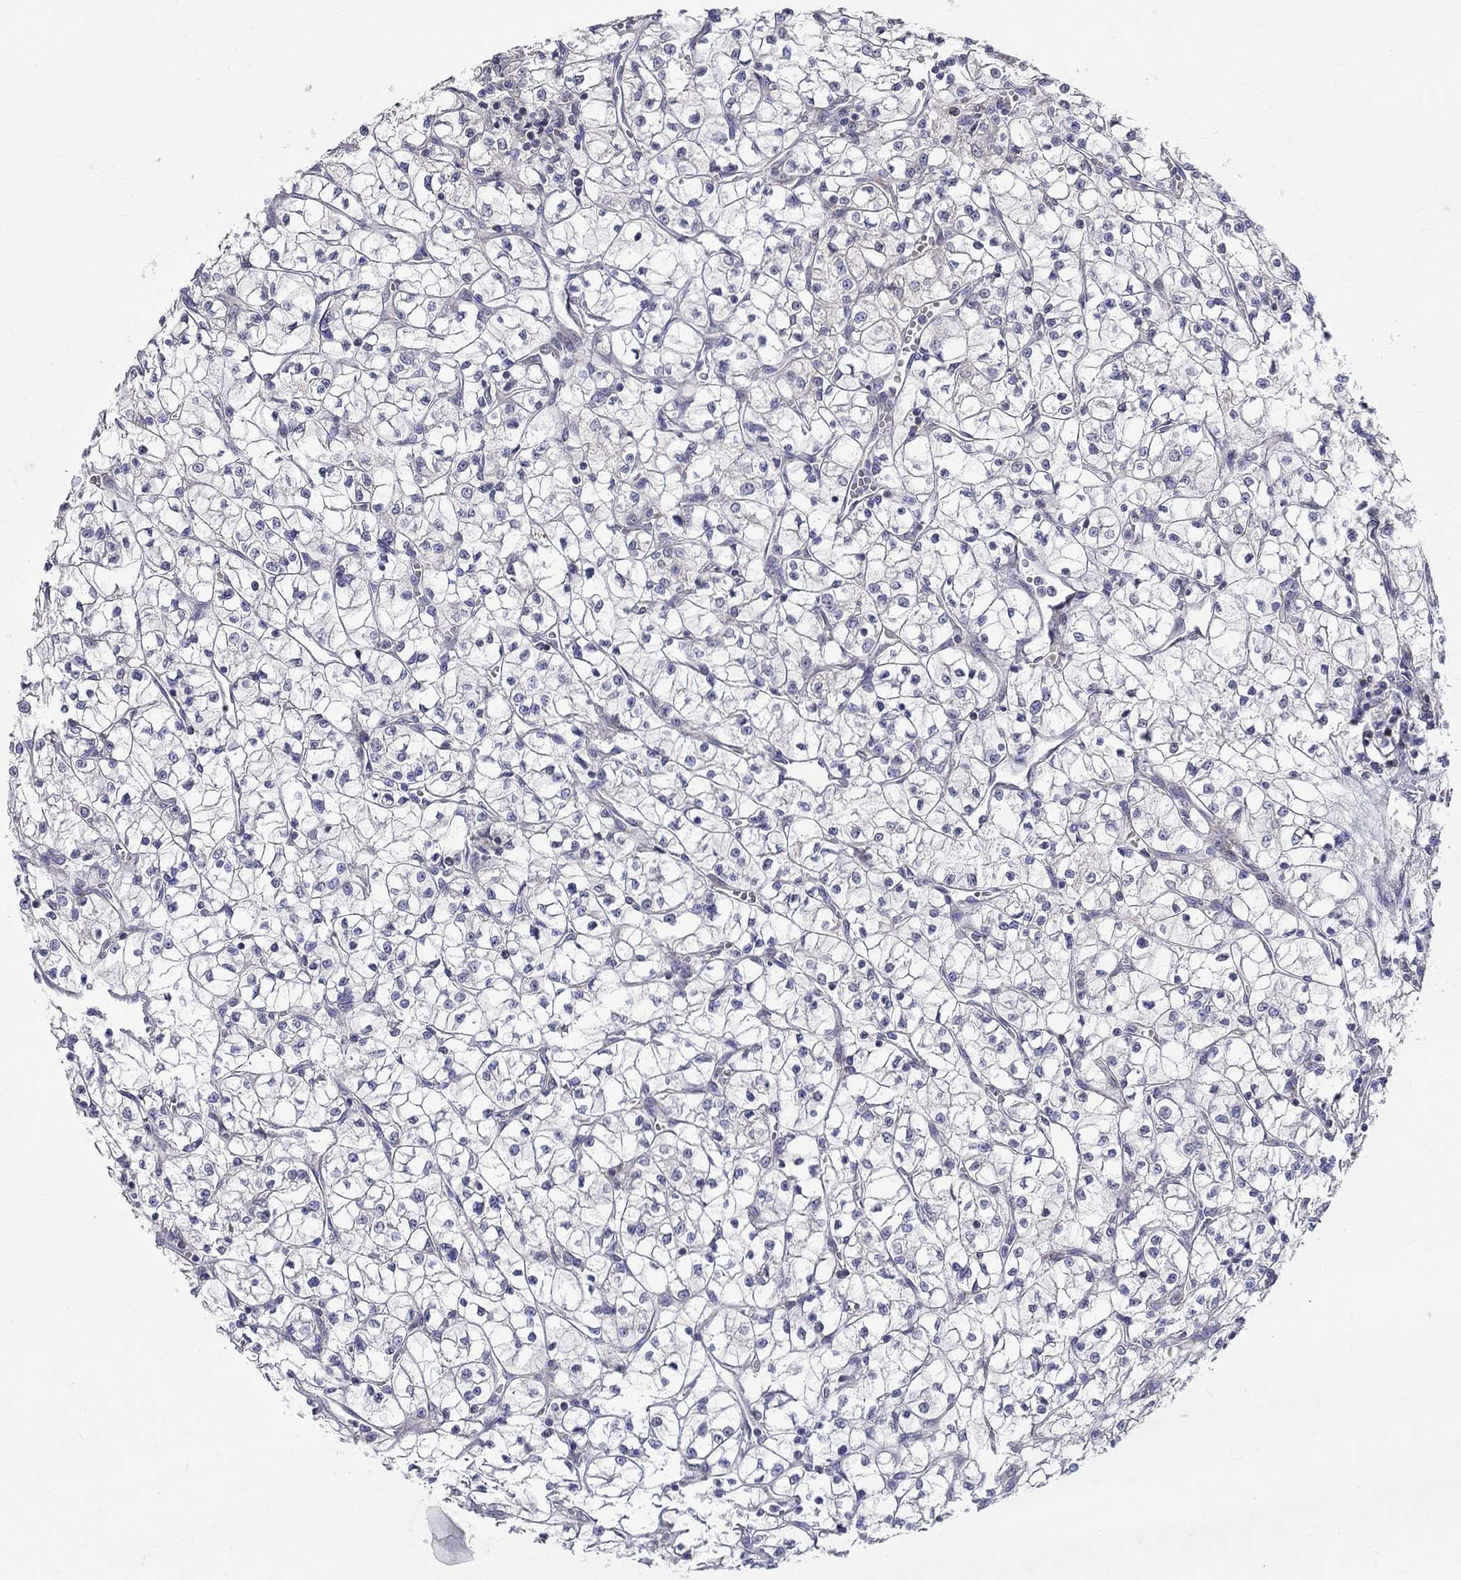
{"staining": {"intensity": "negative", "quantity": "none", "location": "none"}, "tissue": "renal cancer", "cell_type": "Tumor cells", "image_type": "cancer", "snomed": [{"axis": "morphology", "description": "Adenocarcinoma, NOS"}, {"axis": "topography", "description": "Kidney"}], "caption": "Protein analysis of renal cancer (adenocarcinoma) demonstrates no significant positivity in tumor cells.", "gene": "HMX2", "patient": {"sex": "female", "age": 64}}